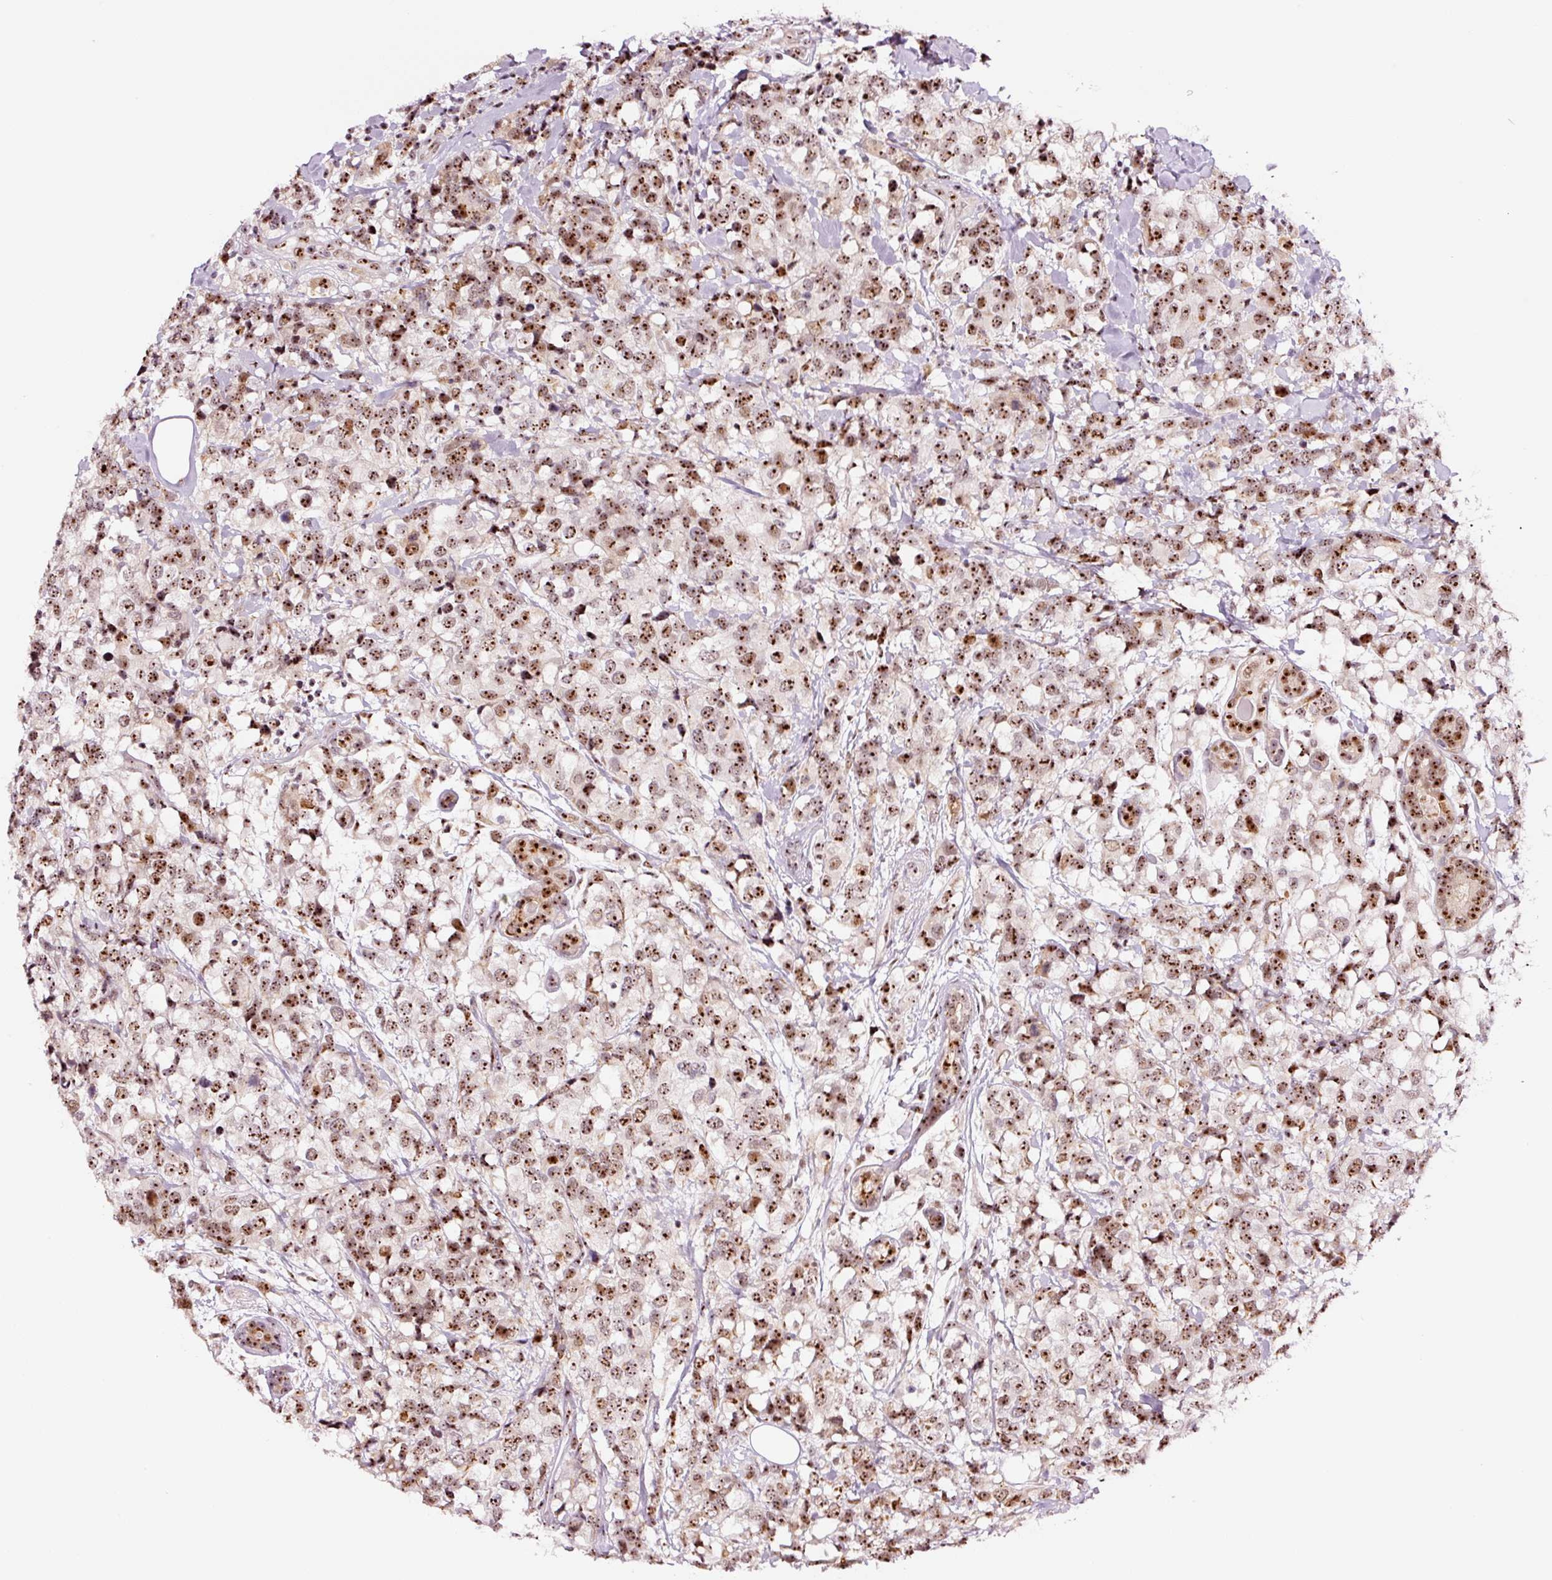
{"staining": {"intensity": "moderate", "quantity": ">75%", "location": "nuclear"}, "tissue": "breast cancer", "cell_type": "Tumor cells", "image_type": "cancer", "snomed": [{"axis": "morphology", "description": "Lobular carcinoma"}, {"axis": "topography", "description": "Breast"}], "caption": "A brown stain highlights moderate nuclear positivity of a protein in human breast cancer tumor cells. (Brightfield microscopy of DAB IHC at high magnification).", "gene": "GNL3", "patient": {"sex": "female", "age": 59}}